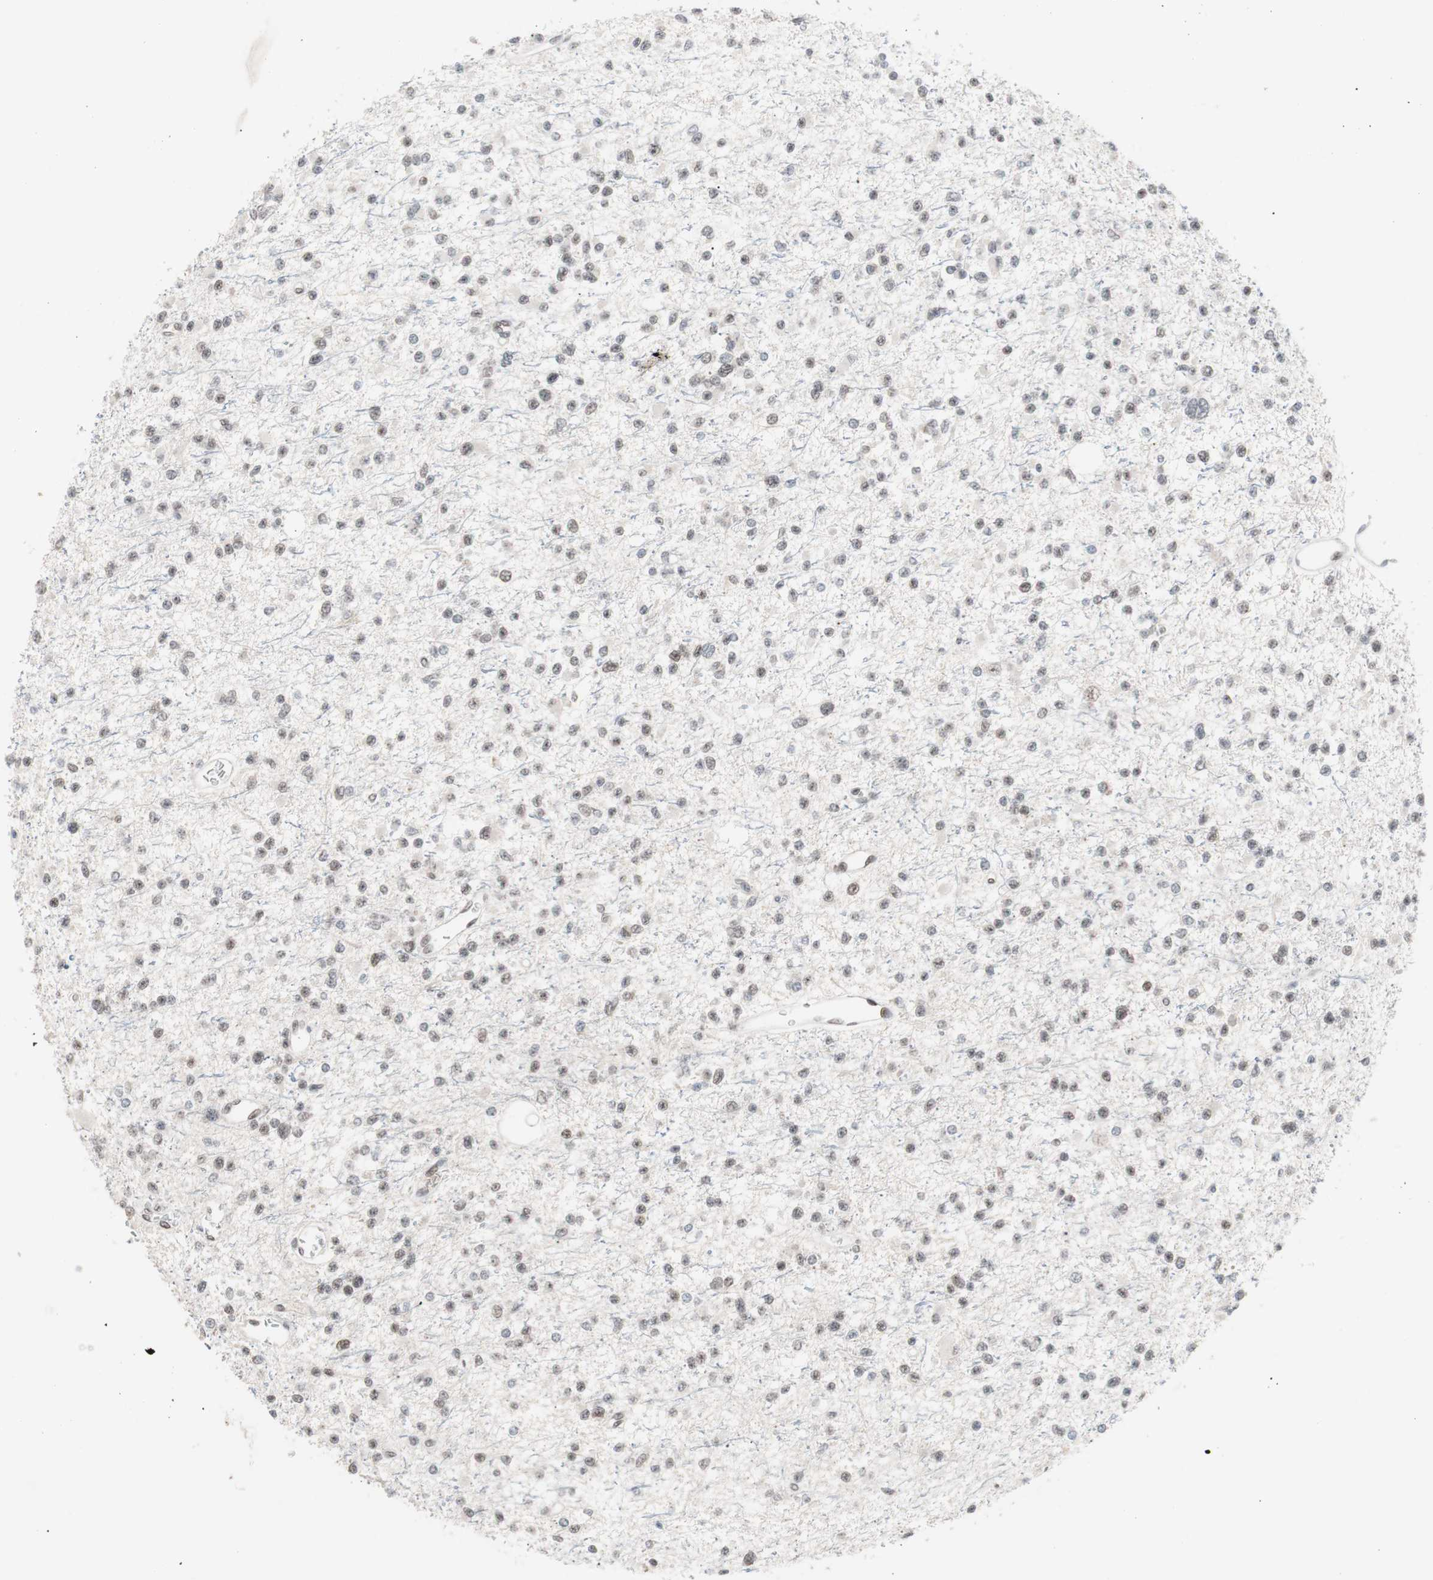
{"staining": {"intensity": "weak", "quantity": "25%-75%", "location": "nuclear"}, "tissue": "glioma", "cell_type": "Tumor cells", "image_type": "cancer", "snomed": [{"axis": "morphology", "description": "Glioma, malignant, Low grade"}, {"axis": "topography", "description": "Brain"}], "caption": "Protein positivity by immunohistochemistry (IHC) displays weak nuclear expression in approximately 25%-75% of tumor cells in glioma.", "gene": "LIG3", "patient": {"sex": "female", "age": 22}}